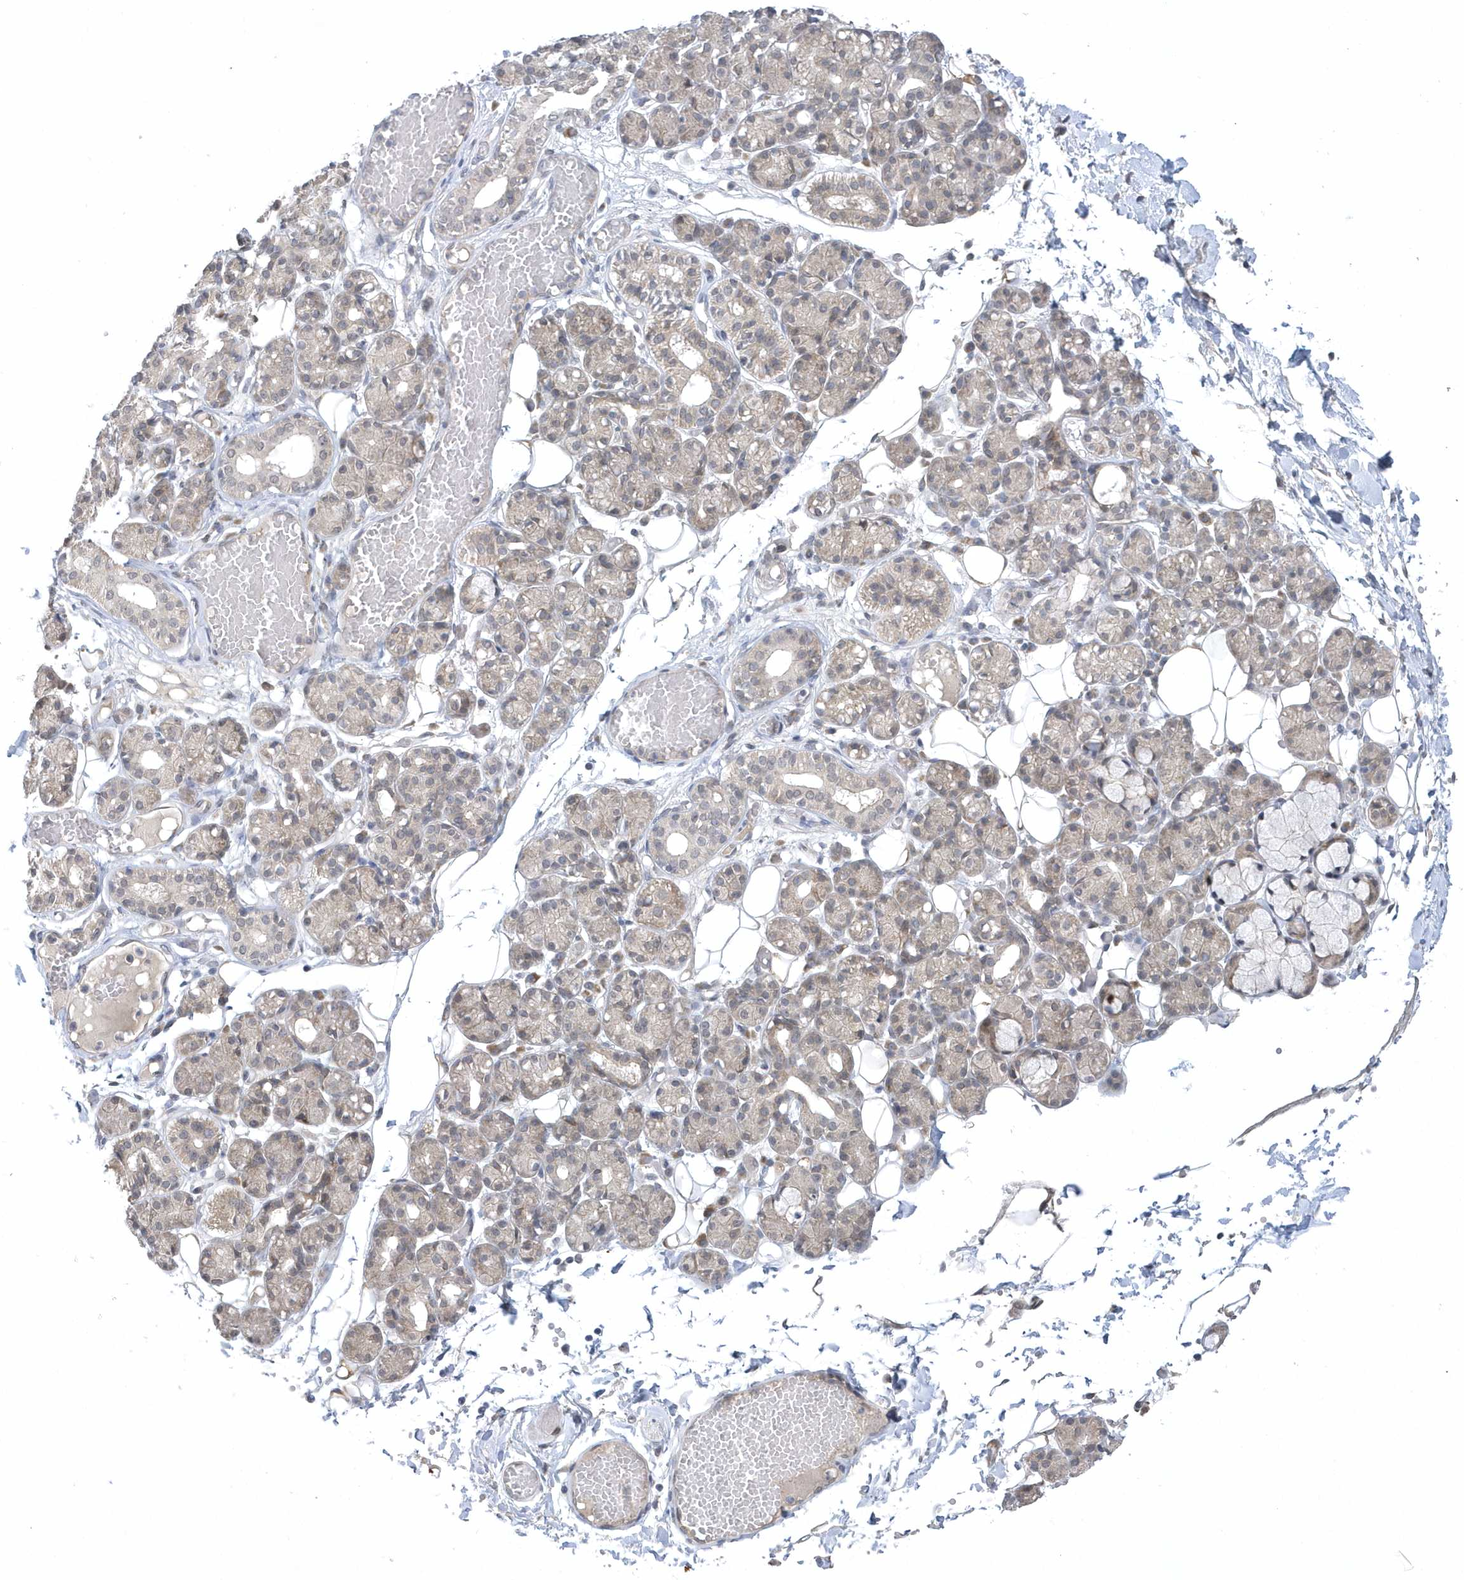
{"staining": {"intensity": "weak", "quantity": "<25%", "location": "cytoplasmic/membranous"}, "tissue": "salivary gland", "cell_type": "Glandular cells", "image_type": "normal", "snomed": [{"axis": "morphology", "description": "Normal tissue, NOS"}, {"axis": "topography", "description": "Salivary gland"}], "caption": "Immunohistochemistry micrograph of benign human salivary gland stained for a protein (brown), which reveals no expression in glandular cells.", "gene": "ZC3H12D", "patient": {"sex": "male", "age": 63}}